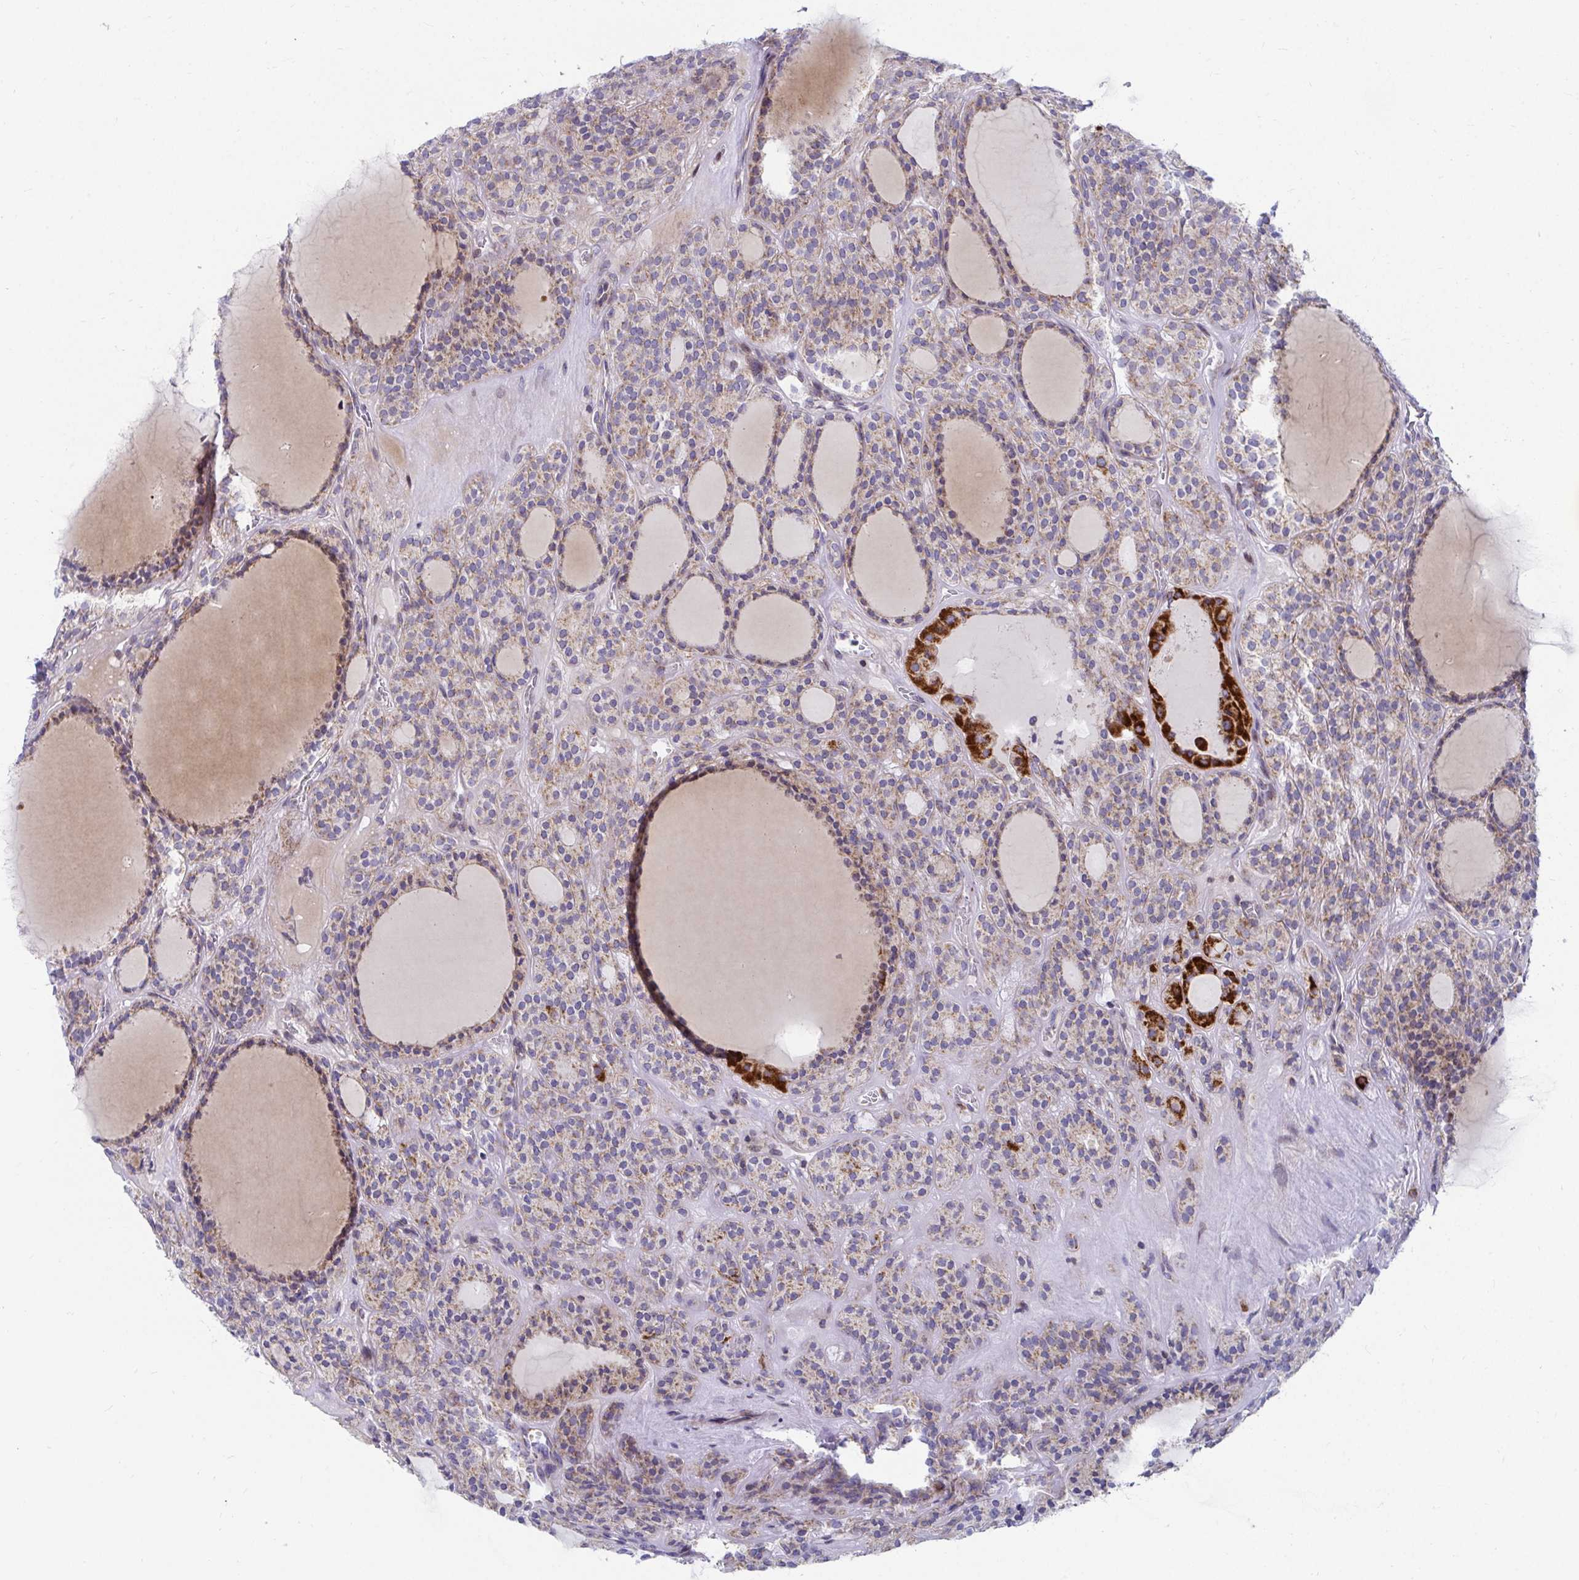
{"staining": {"intensity": "strong", "quantity": "<25%", "location": "cytoplasmic/membranous"}, "tissue": "thyroid cancer", "cell_type": "Tumor cells", "image_type": "cancer", "snomed": [{"axis": "morphology", "description": "Follicular adenoma carcinoma, NOS"}, {"axis": "topography", "description": "Thyroid gland"}], "caption": "High-power microscopy captured an immunohistochemistry image of thyroid cancer, revealing strong cytoplasmic/membranous expression in approximately <25% of tumor cells.", "gene": "EXOC5", "patient": {"sex": "female", "age": 63}}